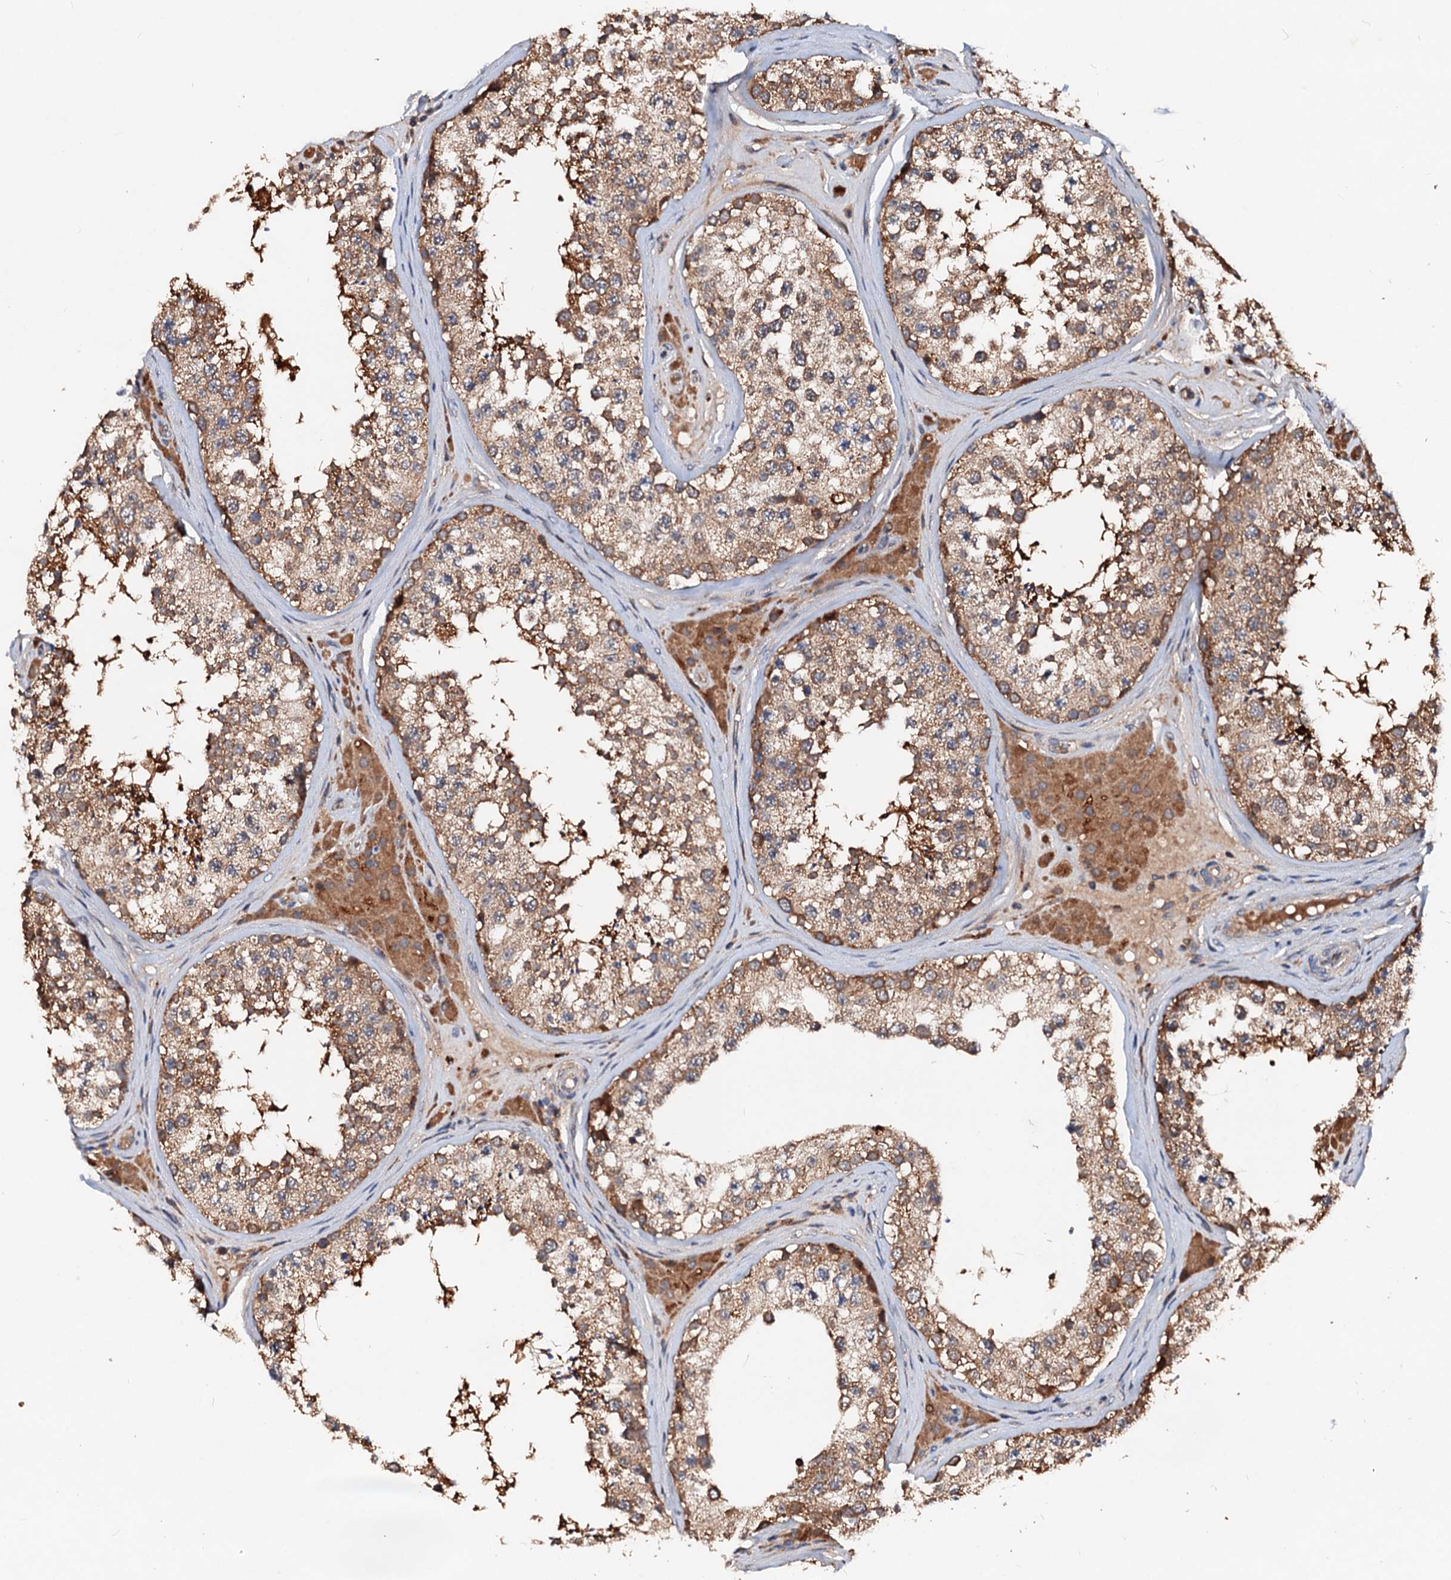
{"staining": {"intensity": "moderate", "quantity": ">75%", "location": "cytoplasmic/membranous"}, "tissue": "testis", "cell_type": "Cells in seminiferous ducts", "image_type": "normal", "snomed": [{"axis": "morphology", "description": "Normal tissue, NOS"}, {"axis": "topography", "description": "Testis"}], "caption": "Approximately >75% of cells in seminiferous ducts in normal testis demonstrate moderate cytoplasmic/membranous protein expression as visualized by brown immunohistochemical staining.", "gene": "EXTL1", "patient": {"sex": "male", "age": 46}}